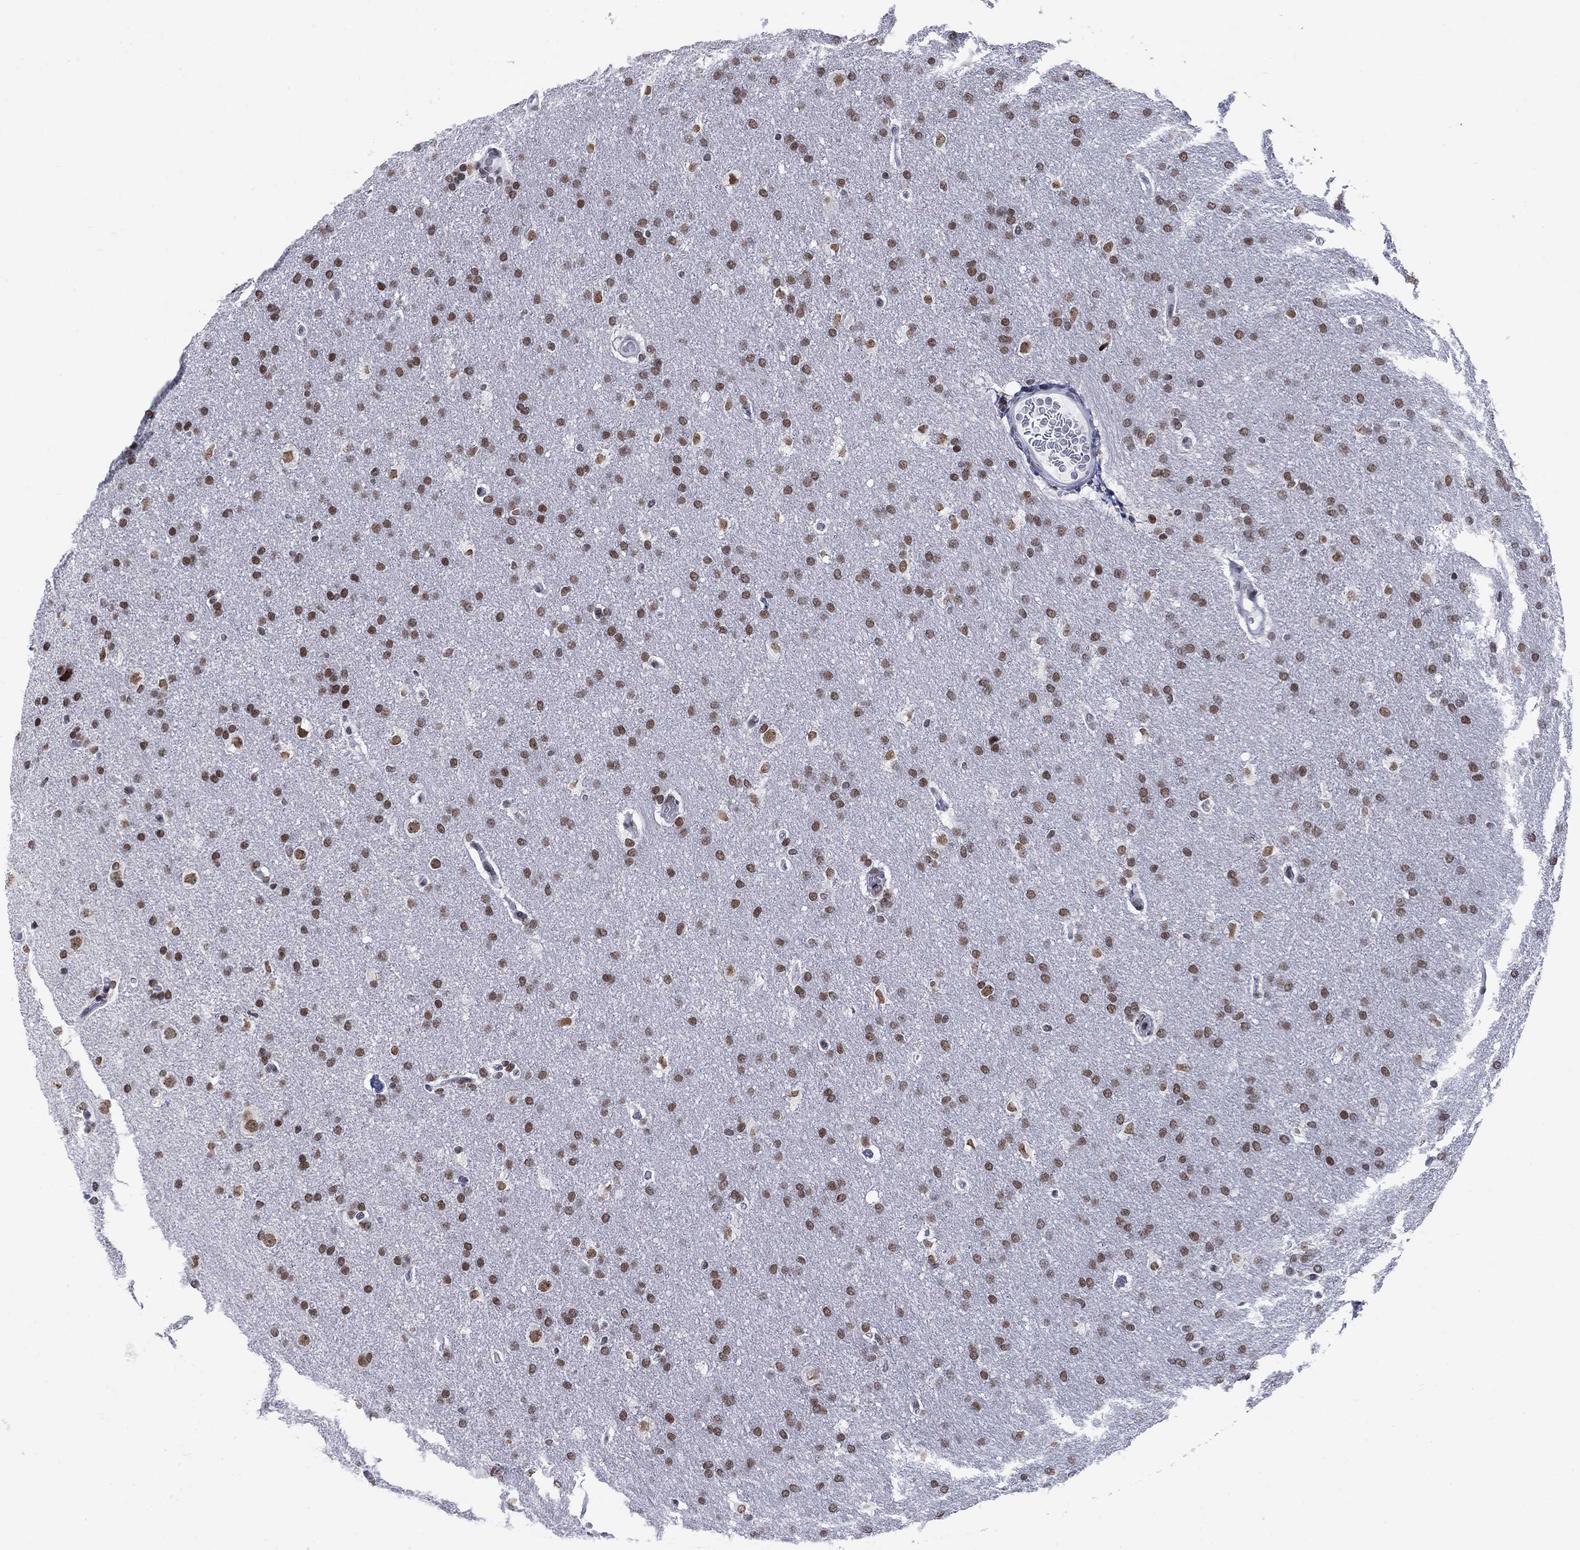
{"staining": {"intensity": "strong", "quantity": ">75%", "location": "nuclear"}, "tissue": "glioma", "cell_type": "Tumor cells", "image_type": "cancer", "snomed": [{"axis": "morphology", "description": "Glioma, malignant, Low grade"}, {"axis": "topography", "description": "Brain"}], "caption": "High-magnification brightfield microscopy of low-grade glioma (malignant) stained with DAB (3,3'-diaminobenzidine) (brown) and counterstained with hematoxylin (blue). tumor cells exhibit strong nuclear expression is identified in approximately>75% of cells.", "gene": "NPAS3", "patient": {"sex": "female", "age": 37}}